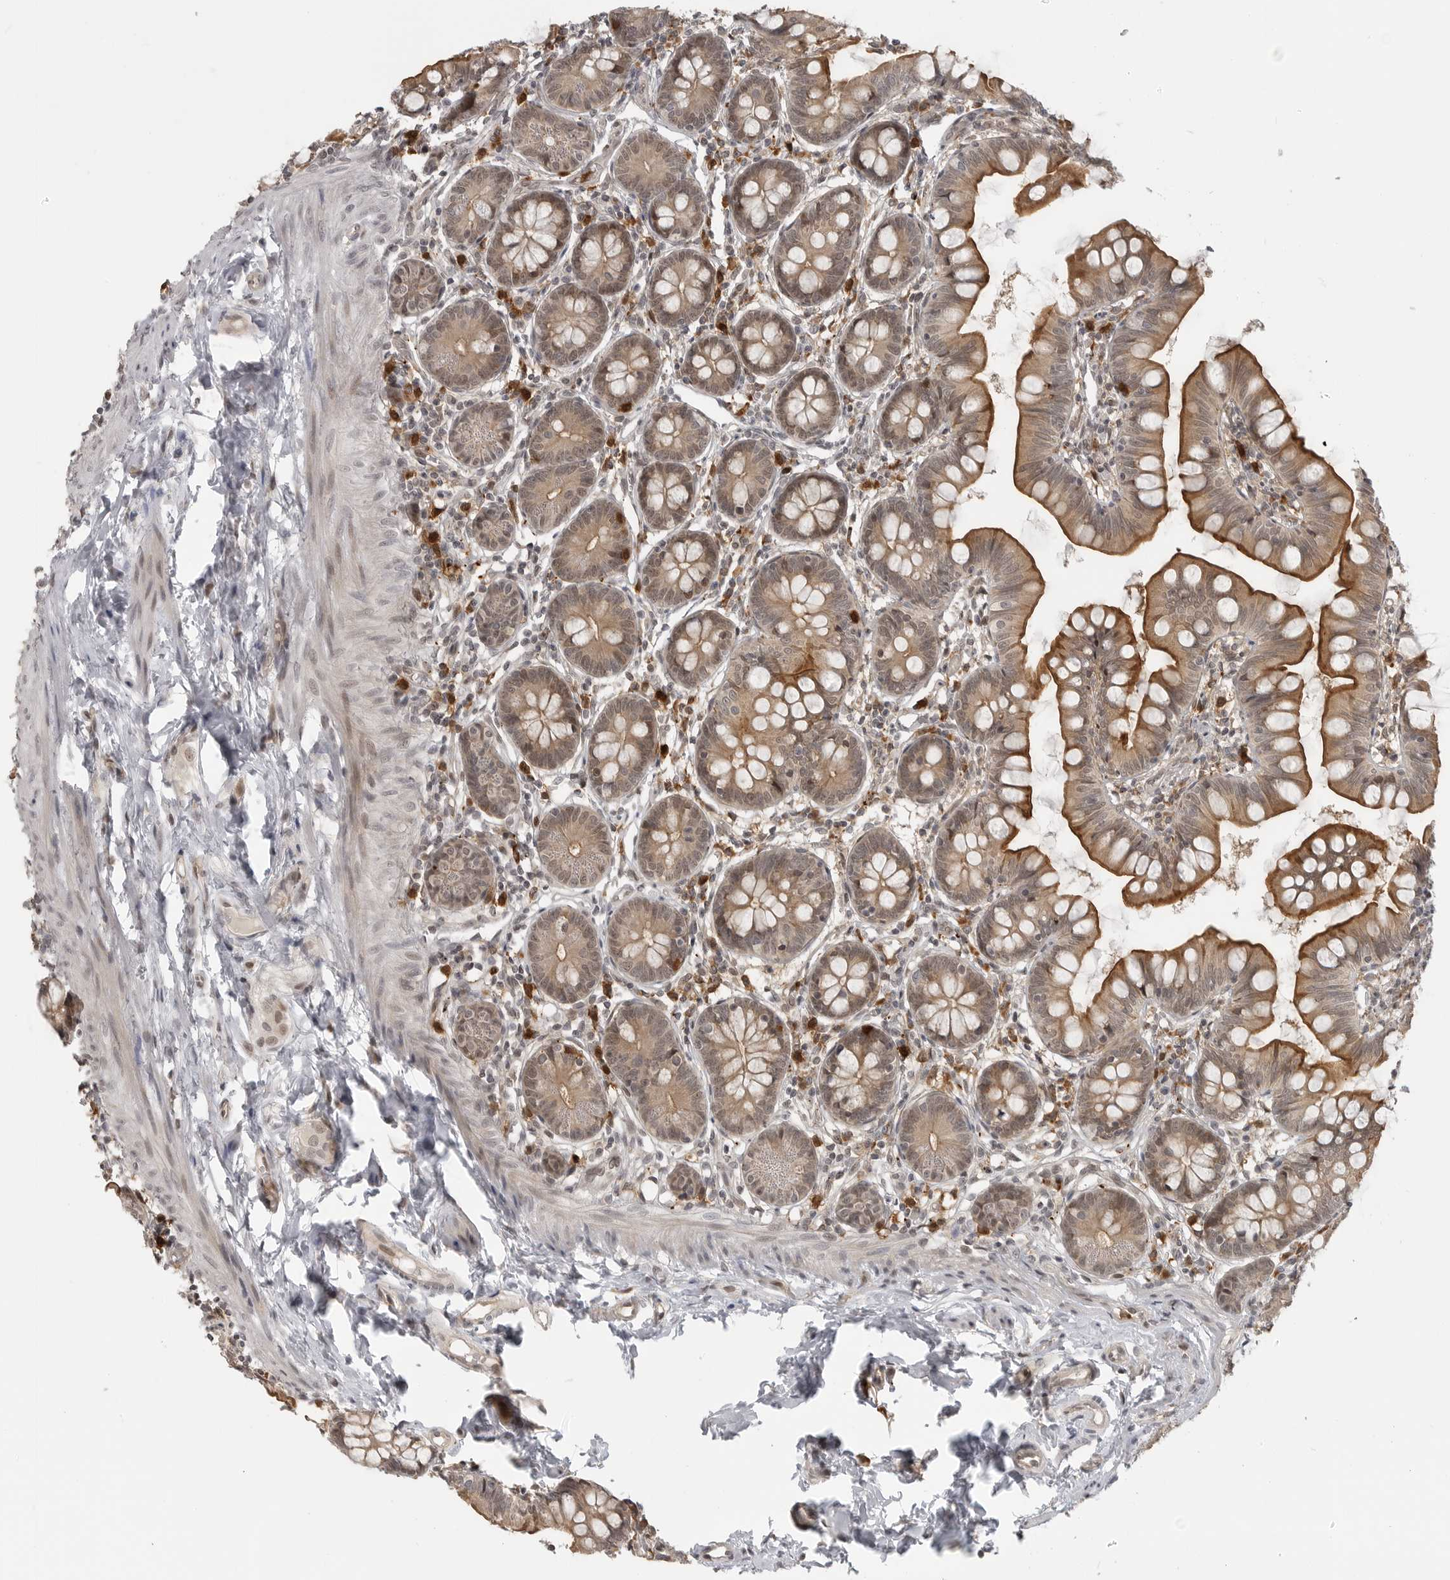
{"staining": {"intensity": "moderate", "quantity": ">75%", "location": "cytoplasmic/membranous,nuclear"}, "tissue": "small intestine", "cell_type": "Glandular cells", "image_type": "normal", "snomed": [{"axis": "morphology", "description": "Normal tissue, NOS"}, {"axis": "topography", "description": "Small intestine"}], "caption": "This histopathology image exhibits immunohistochemistry (IHC) staining of benign small intestine, with medium moderate cytoplasmic/membranous,nuclear positivity in about >75% of glandular cells.", "gene": "CEP295NL", "patient": {"sex": "male", "age": 7}}